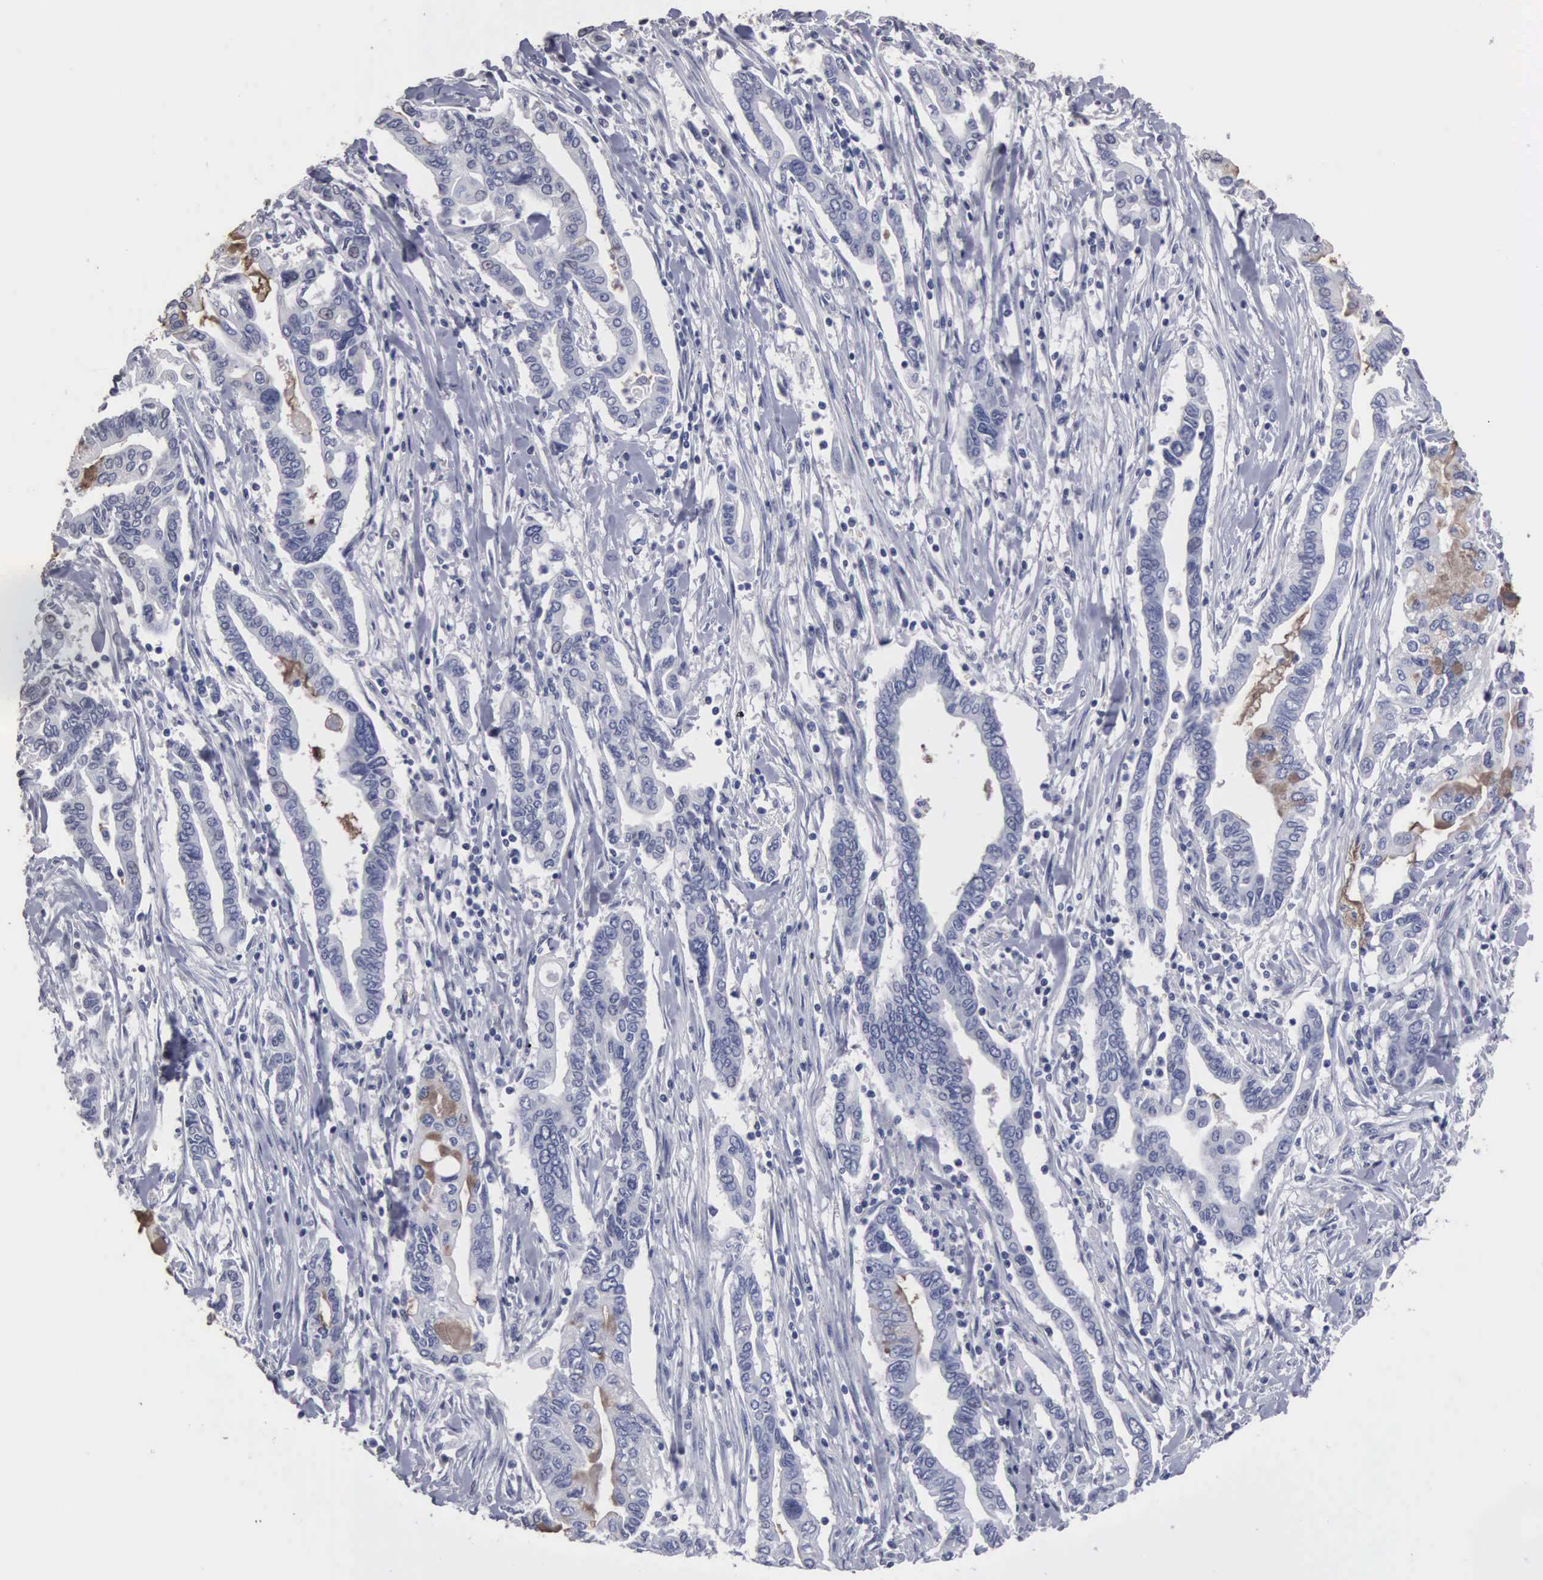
{"staining": {"intensity": "weak", "quantity": "<25%", "location": "cytoplasmic/membranous"}, "tissue": "pancreatic cancer", "cell_type": "Tumor cells", "image_type": "cancer", "snomed": [{"axis": "morphology", "description": "Adenocarcinoma, NOS"}, {"axis": "topography", "description": "Pancreas"}], "caption": "High magnification brightfield microscopy of adenocarcinoma (pancreatic) stained with DAB (3,3'-diaminobenzidine) (brown) and counterstained with hematoxylin (blue): tumor cells show no significant positivity.", "gene": "UPB1", "patient": {"sex": "female", "age": 57}}